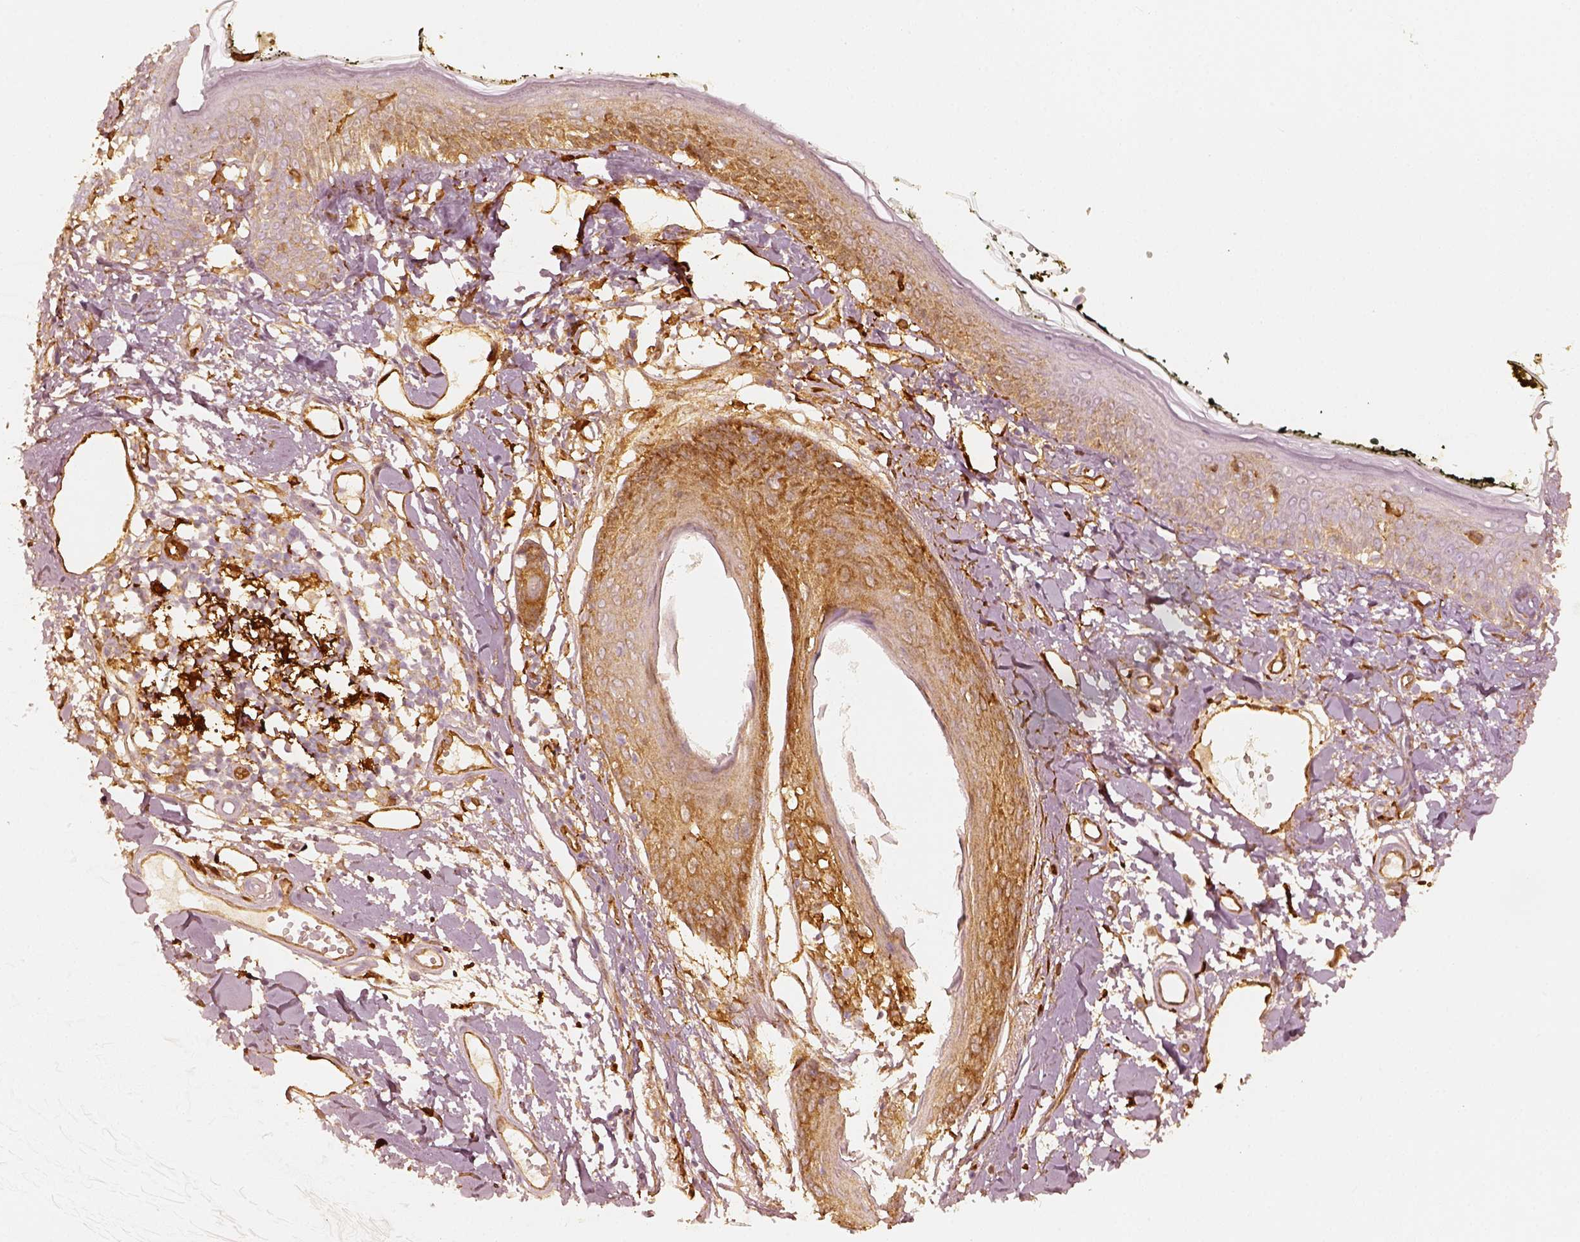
{"staining": {"intensity": "strong", "quantity": ">75%", "location": "cytoplasmic/membranous"}, "tissue": "skin", "cell_type": "Fibroblasts", "image_type": "normal", "snomed": [{"axis": "morphology", "description": "Normal tissue, NOS"}, {"axis": "topography", "description": "Skin"}], "caption": "Immunohistochemical staining of normal skin reveals >75% levels of strong cytoplasmic/membranous protein staining in about >75% of fibroblasts.", "gene": "FSCN1", "patient": {"sex": "male", "age": 76}}